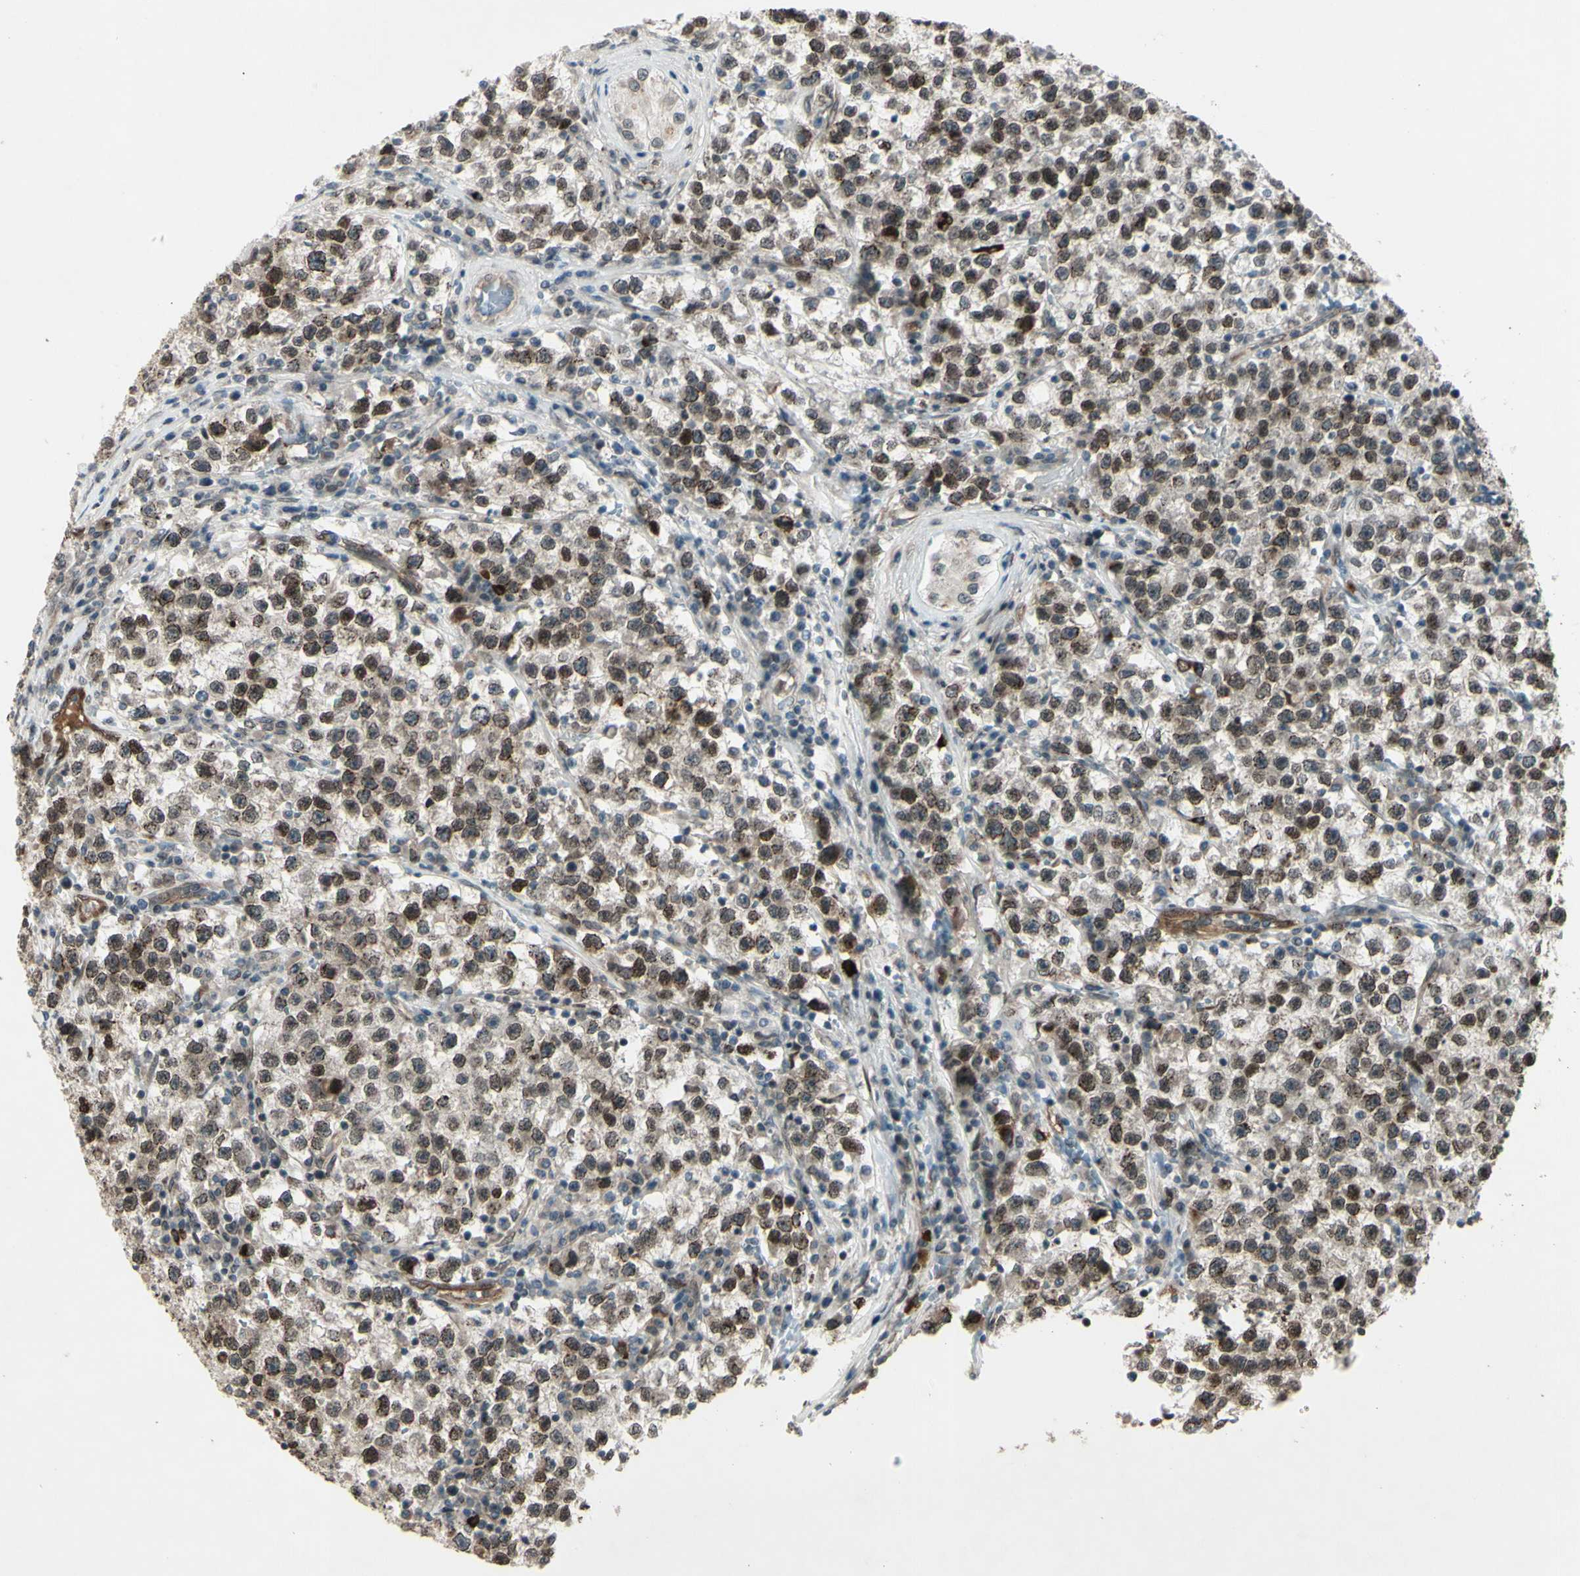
{"staining": {"intensity": "strong", "quantity": "25%-75%", "location": "cytoplasmic/membranous,nuclear"}, "tissue": "testis cancer", "cell_type": "Tumor cells", "image_type": "cancer", "snomed": [{"axis": "morphology", "description": "Seminoma, NOS"}, {"axis": "topography", "description": "Testis"}], "caption": "Brown immunohistochemical staining in human seminoma (testis) displays strong cytoplasmic/membranous and nuclear positivity in approximately 25%-75% of tumor cells.", "gene": "MLF2", "patient": {"sex": "male", "age": 22}}